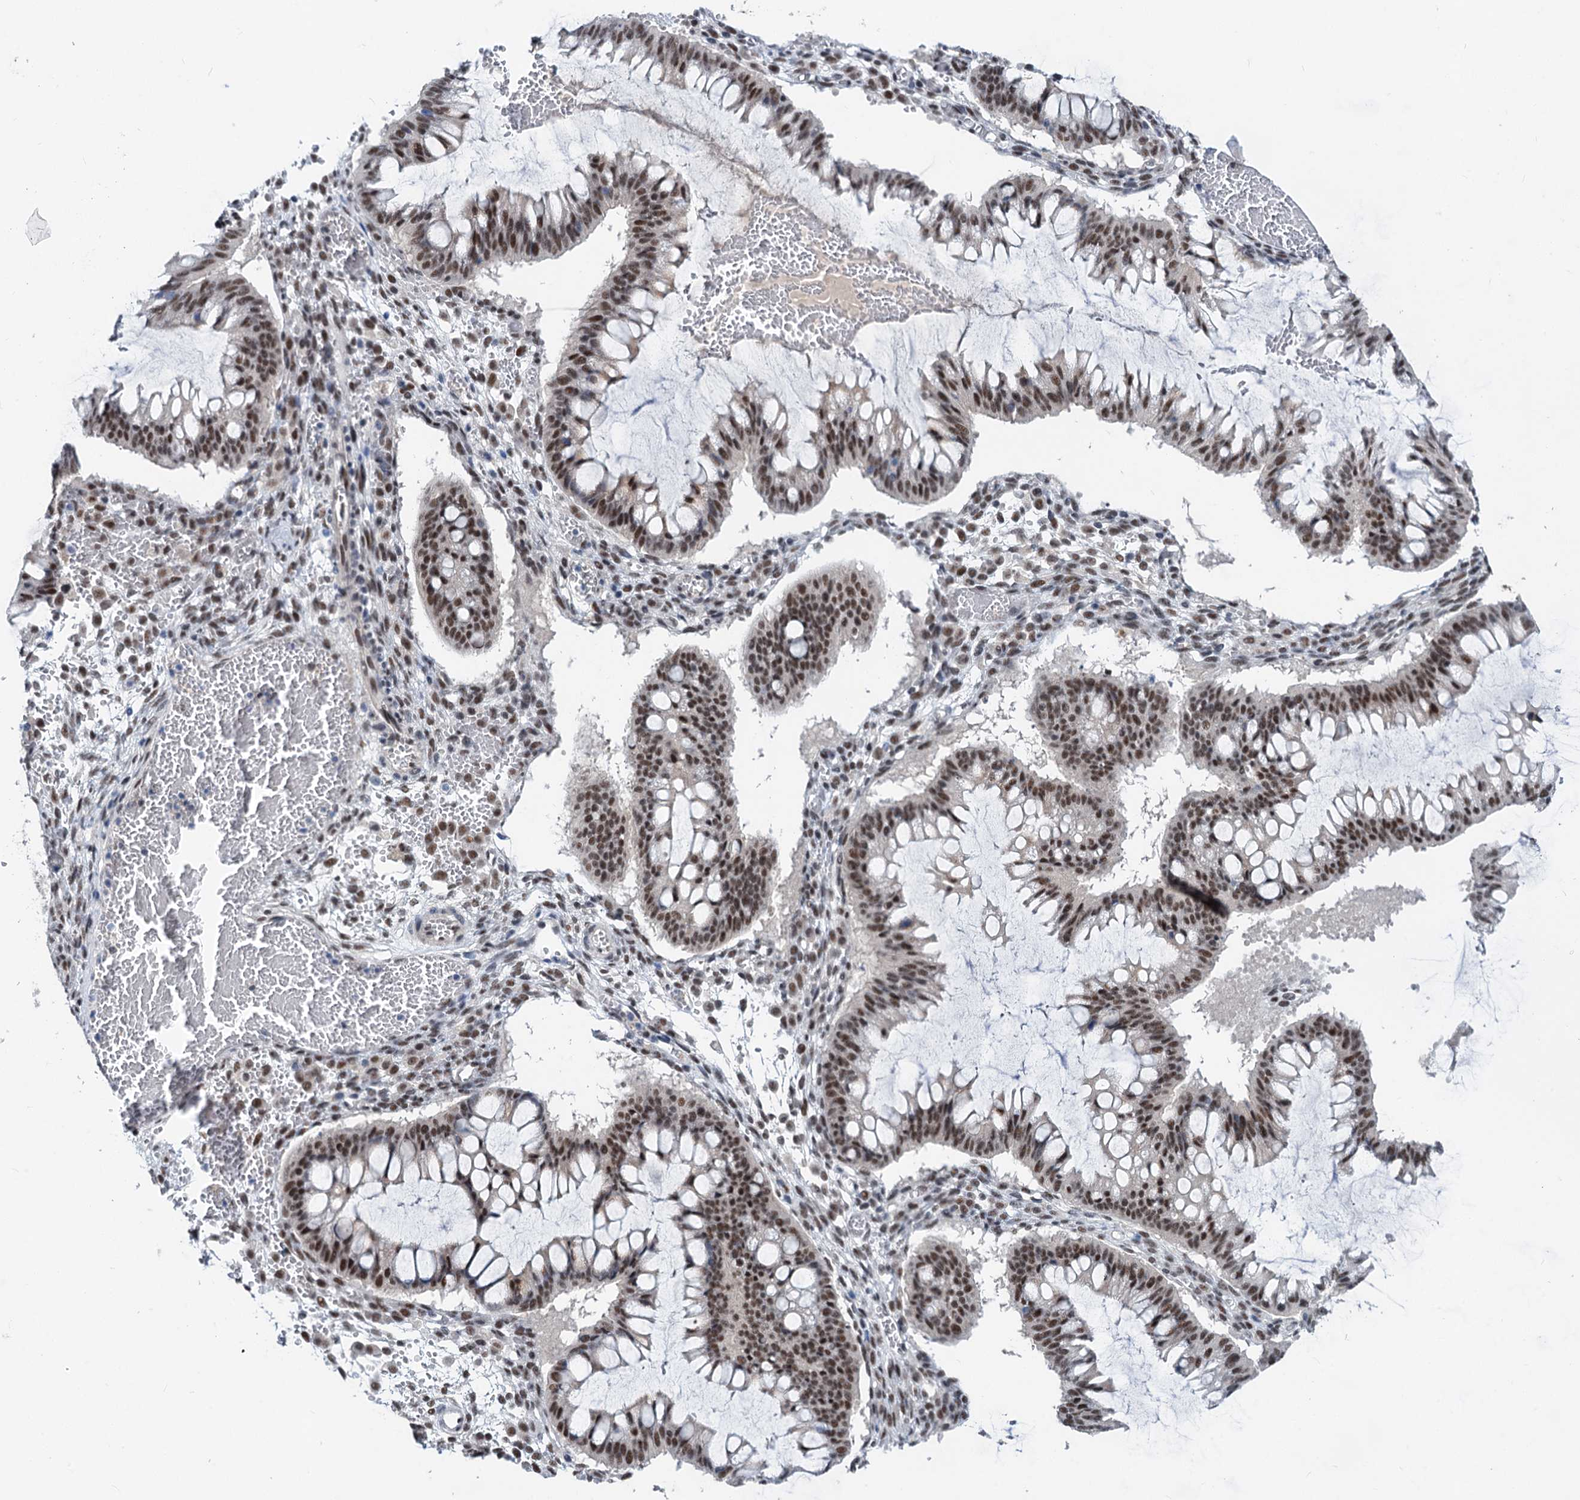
{"staining": {"intensity": "moderate", "quantity": "25%-75%", "location": "nuclear"}, "tissue": "ovarian cancer", "cell_type": "Tumor cells", "image_type": "cancer", "snomed": [{"axis": "morphology", "description": "Cystadenocarcinoma, mucinous, NOS"}, {"axis": "topography", "description": "Ovary"}], "caption": "This micrograph reveals immunohistochemistry (IHC) staining of ovarian mucinous cystadenocarcinoma, with medium moderate nuclear expression in approximately 25%-75% of tumor cells.", "gene": "PHF8", "patient": {"sex": "female", "age": 73}}